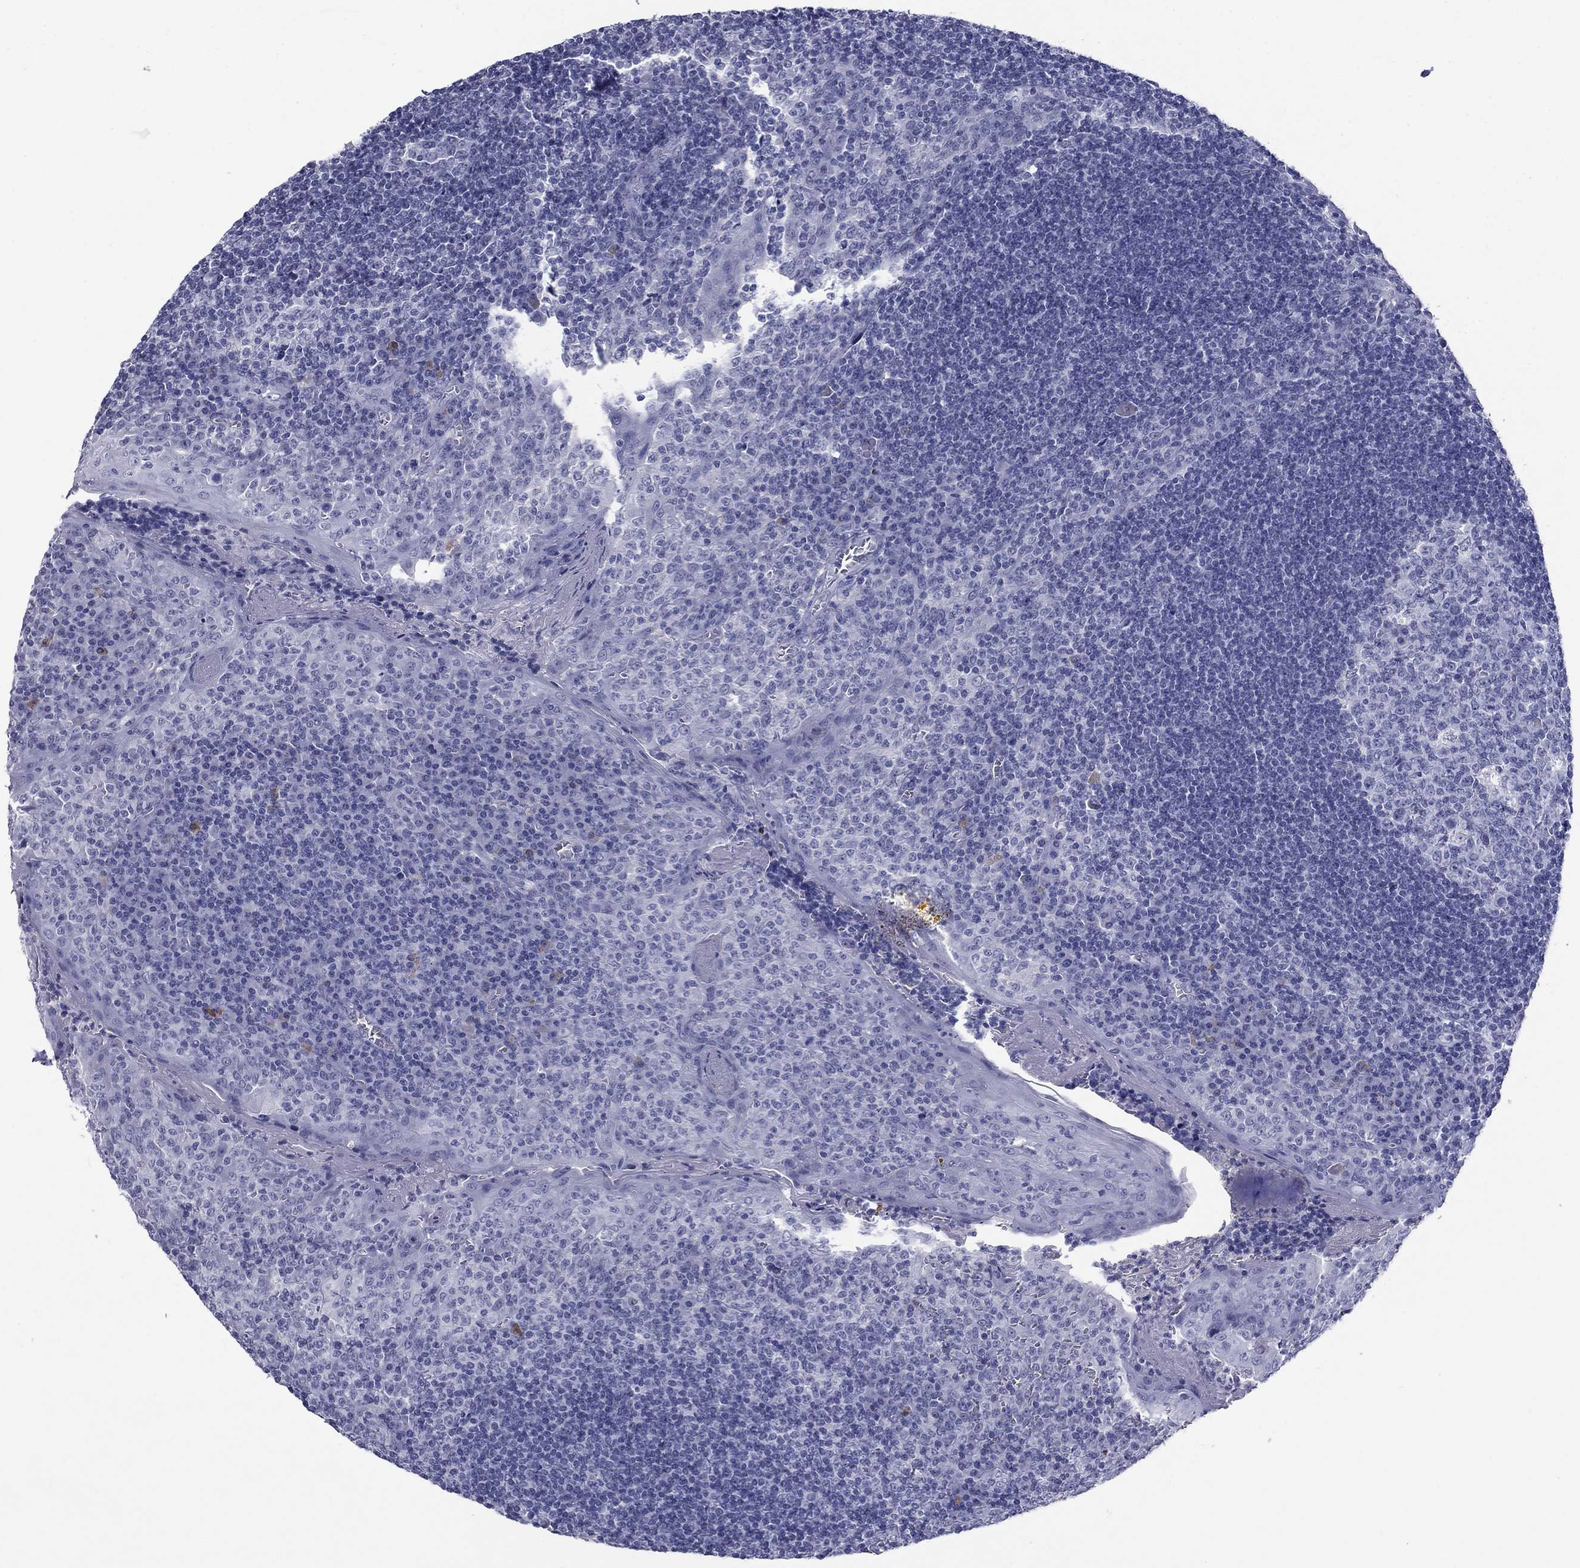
{"staining": {"intensity": "negative", "quantity": "none", "location": "none"}, "tissue": "tonsil", "cell_type": "Germinal center cells", "image_type": "normal", "snomed": [{"axis": "morphology", "description": "Normal tissue, NOS"}, {"axis": "topography", "description": "Tonsil"}], "caption": "DAB (3,3'-diaminobenzidine) immunohistochemical staining of benign human tonsil exhibits no significant expression in germinal center cells.", "gene": "HAO1", "patient": {"sex": "female", "age": 13}}